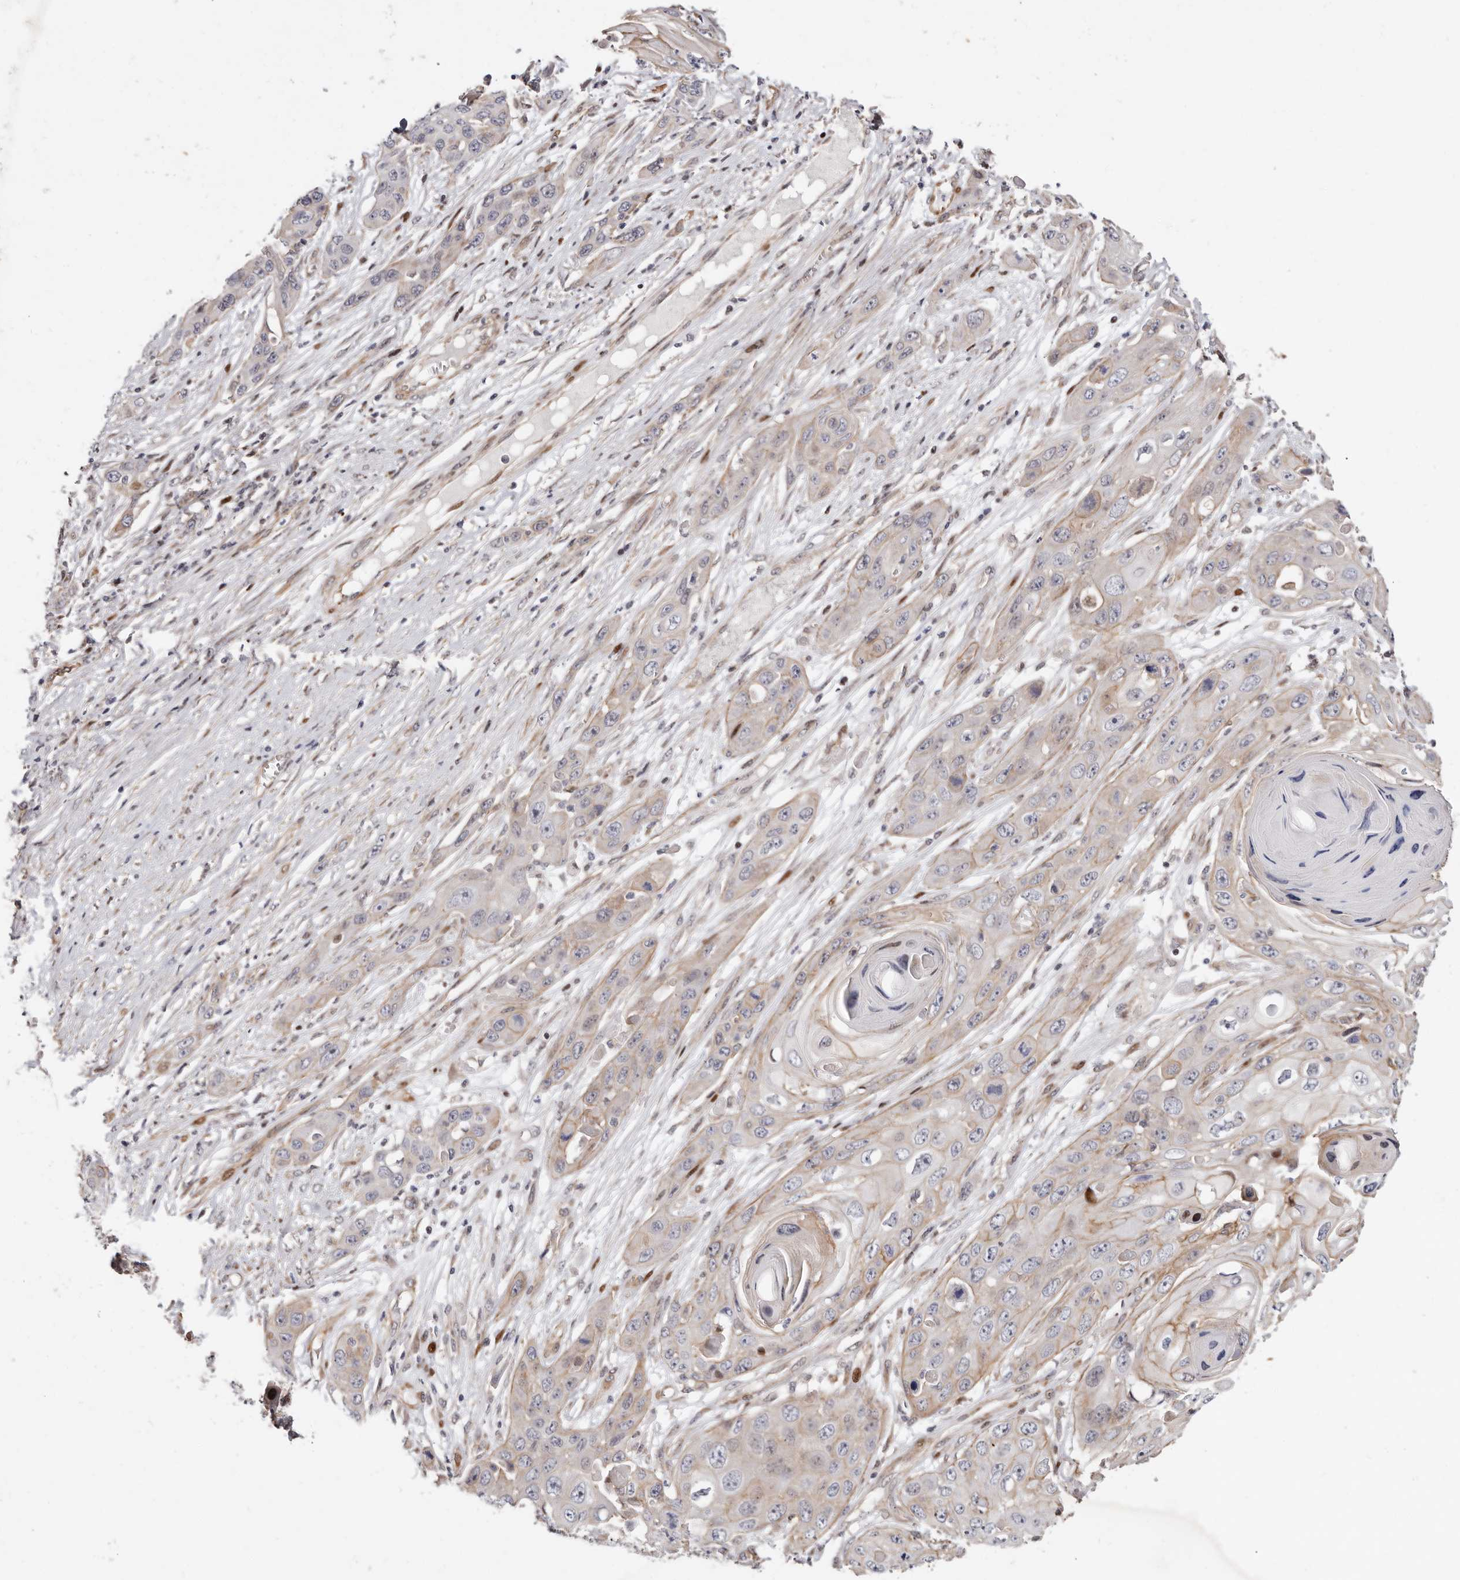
{"staining": {"intensity": "weak", "quantity": ">75%", "location": "cytoplasmic/membranous"}, "tissue": "skin cancer", "cell_type": "Tumor cells", "image_type": "cancer", "snomed": [{"axis": "morphology", "description": "Squamous cell carcinoma, NOS"}, {"axis": "topography", "description": "Skin"}], "caption": "This is an image of immunohistochemistry staining of skin squamous cell carcinoma, which shows weak staining in the cytoplasmic/membranous of tumor cells.", "gene": "EPHX3", "patient": {"sex": "male", "age": 55}}